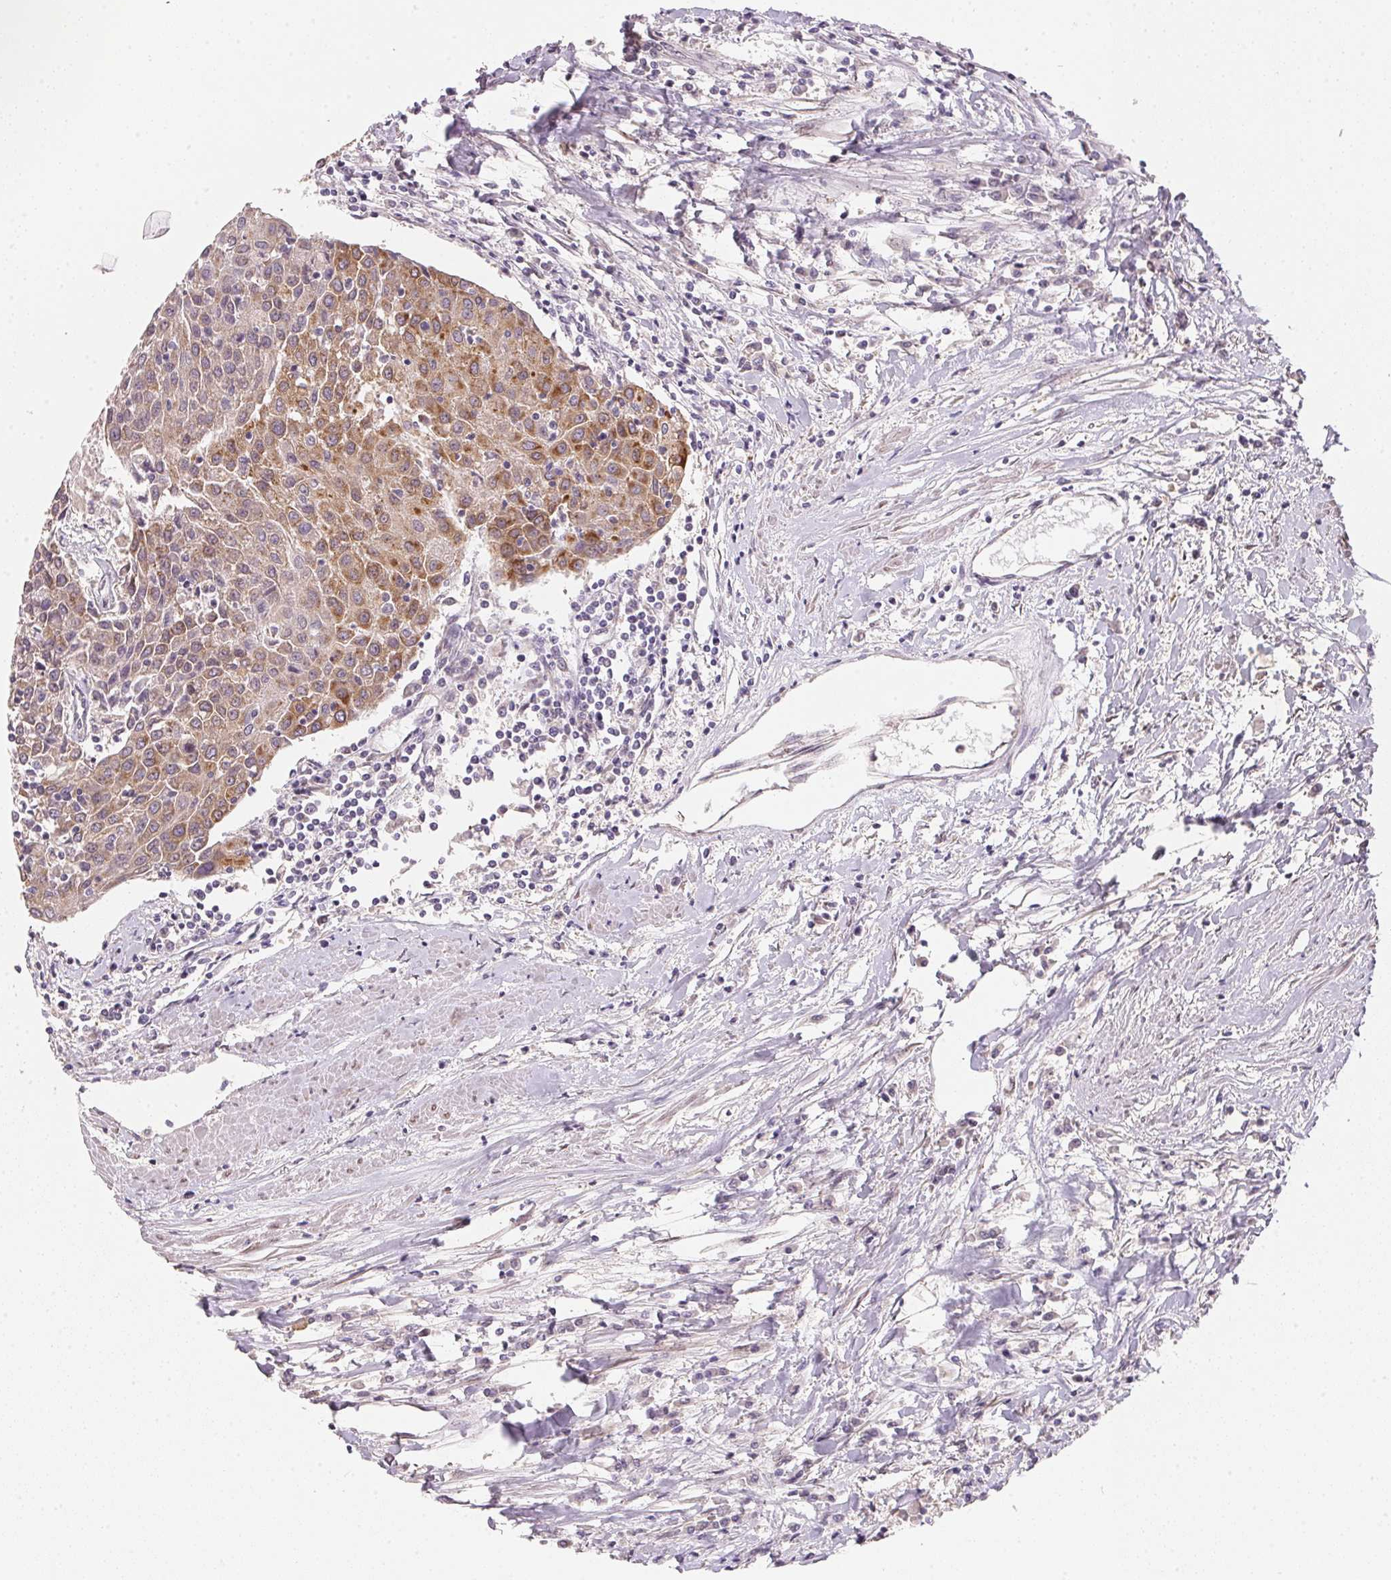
{"staining": {"intensity": "moderate", "quantity": "25%-75%", "location": "cytoplasmic/membranous"}, "tissue": "urothelial cancer", "cell_type": "Tumor cells", "image_type": "cancer", "snomed": [{"axis": "morphology", "description": "Urothelial carcinoma, High grade"}, {"axis": "topography", "description": "Urinary bladder"}], "caption": "Immunohistochemical staining of urothelial cancer displays moderate cytoplasmic/membranous protein positivity in about 25%-75% of tumor cells.", "gene": "EI24", "patient": {"sex": "female", "age": 85}}